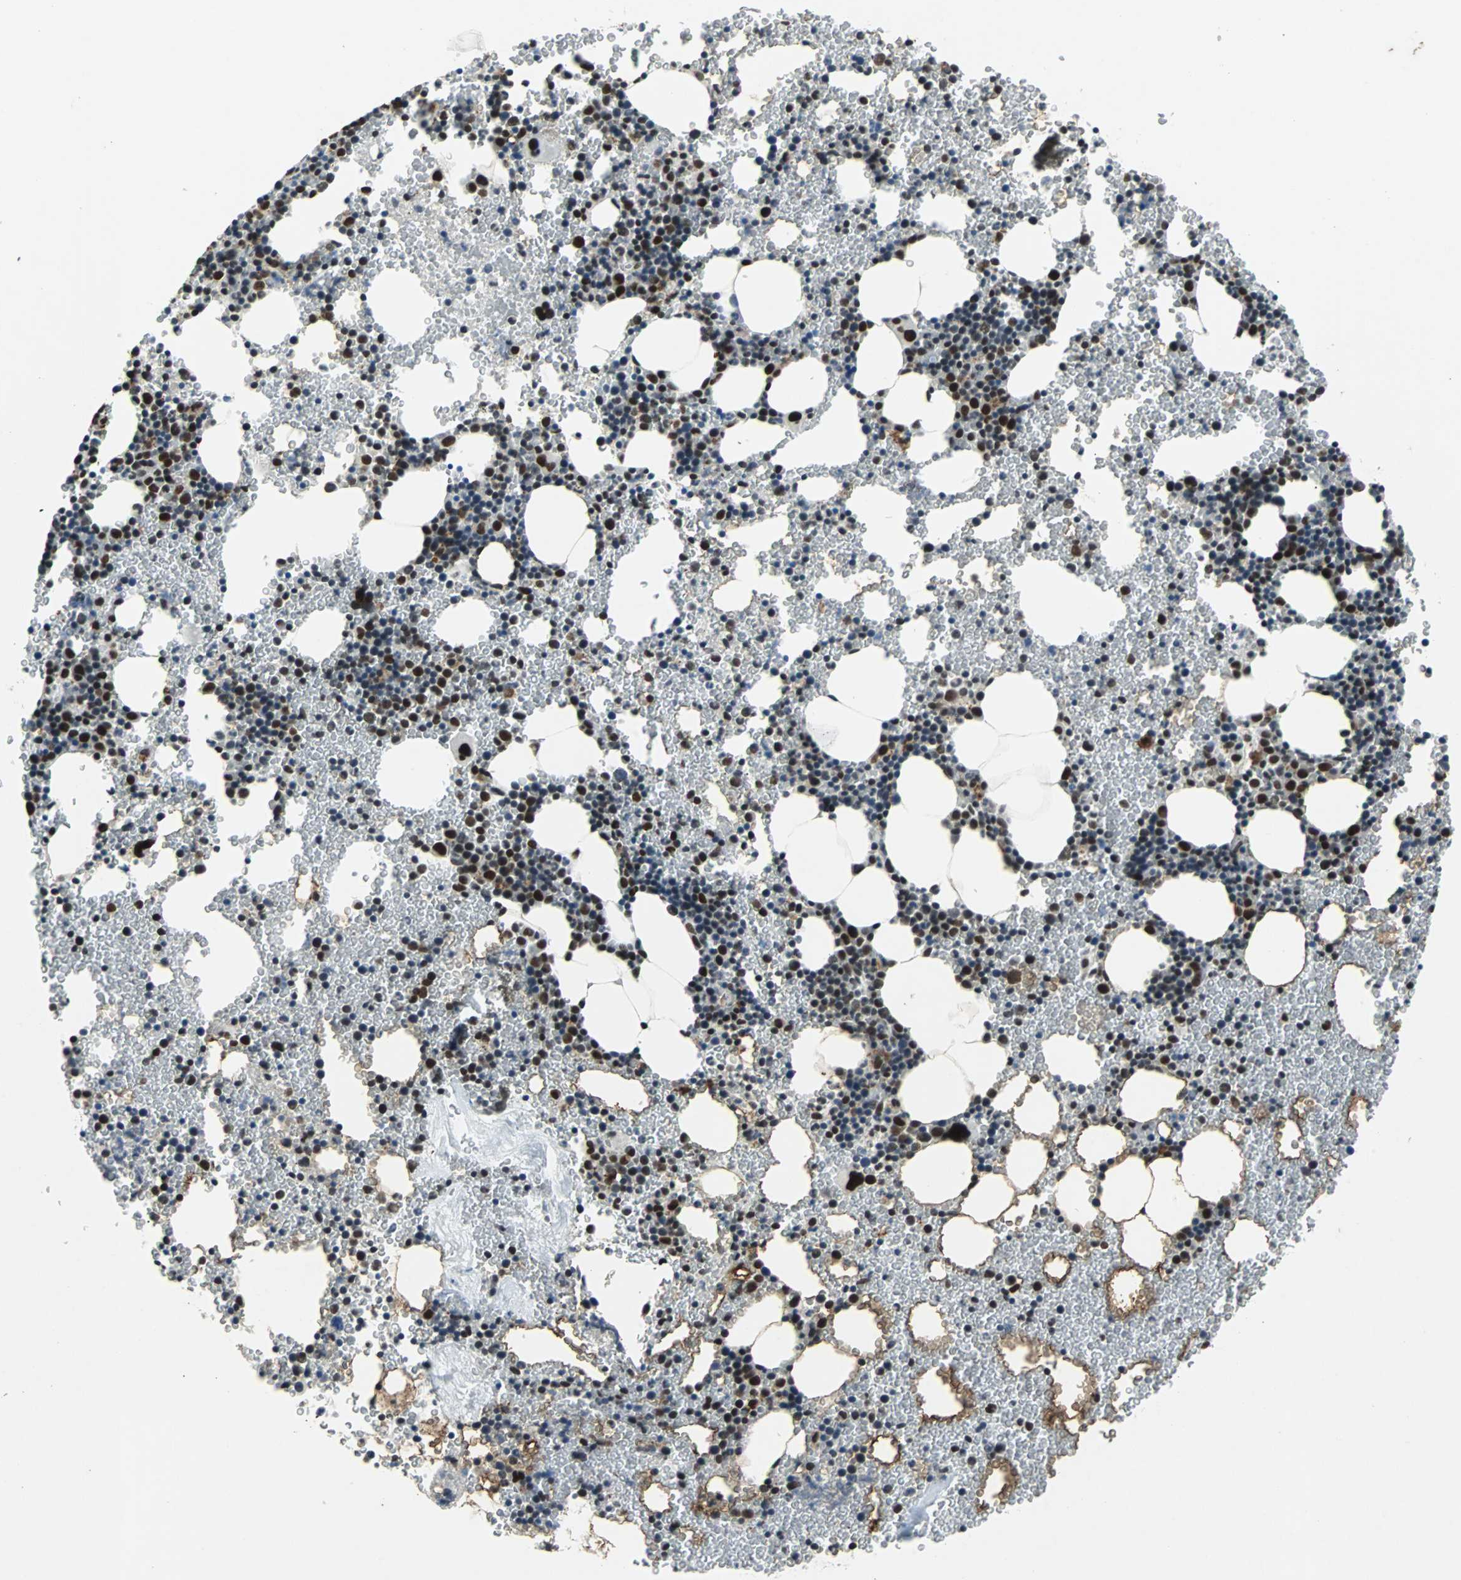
{"staining": {"intensity": "strong", "quantity": "25%-75%", "location": "nuclear"}, "tissue": "bone marrow", "cell_type": "Hematopoietic cells", "image_type": "normal", "snomed": [{"axis": "morphology", "description": "Normal tissue, NOS"}, {"axis": "morphology", "description": "Inflammation, NOS"}, {"axis": "topography", "description": "Bone marrow"}], "caption": "Strong nuclear expression for a protein is seen in about 25%-75% of hematopoietic cells of unremarkable bone marrow using immunohistochemistry.", "gene": "GATAD2A", "patient": {"sex": "male", "age": 22}}